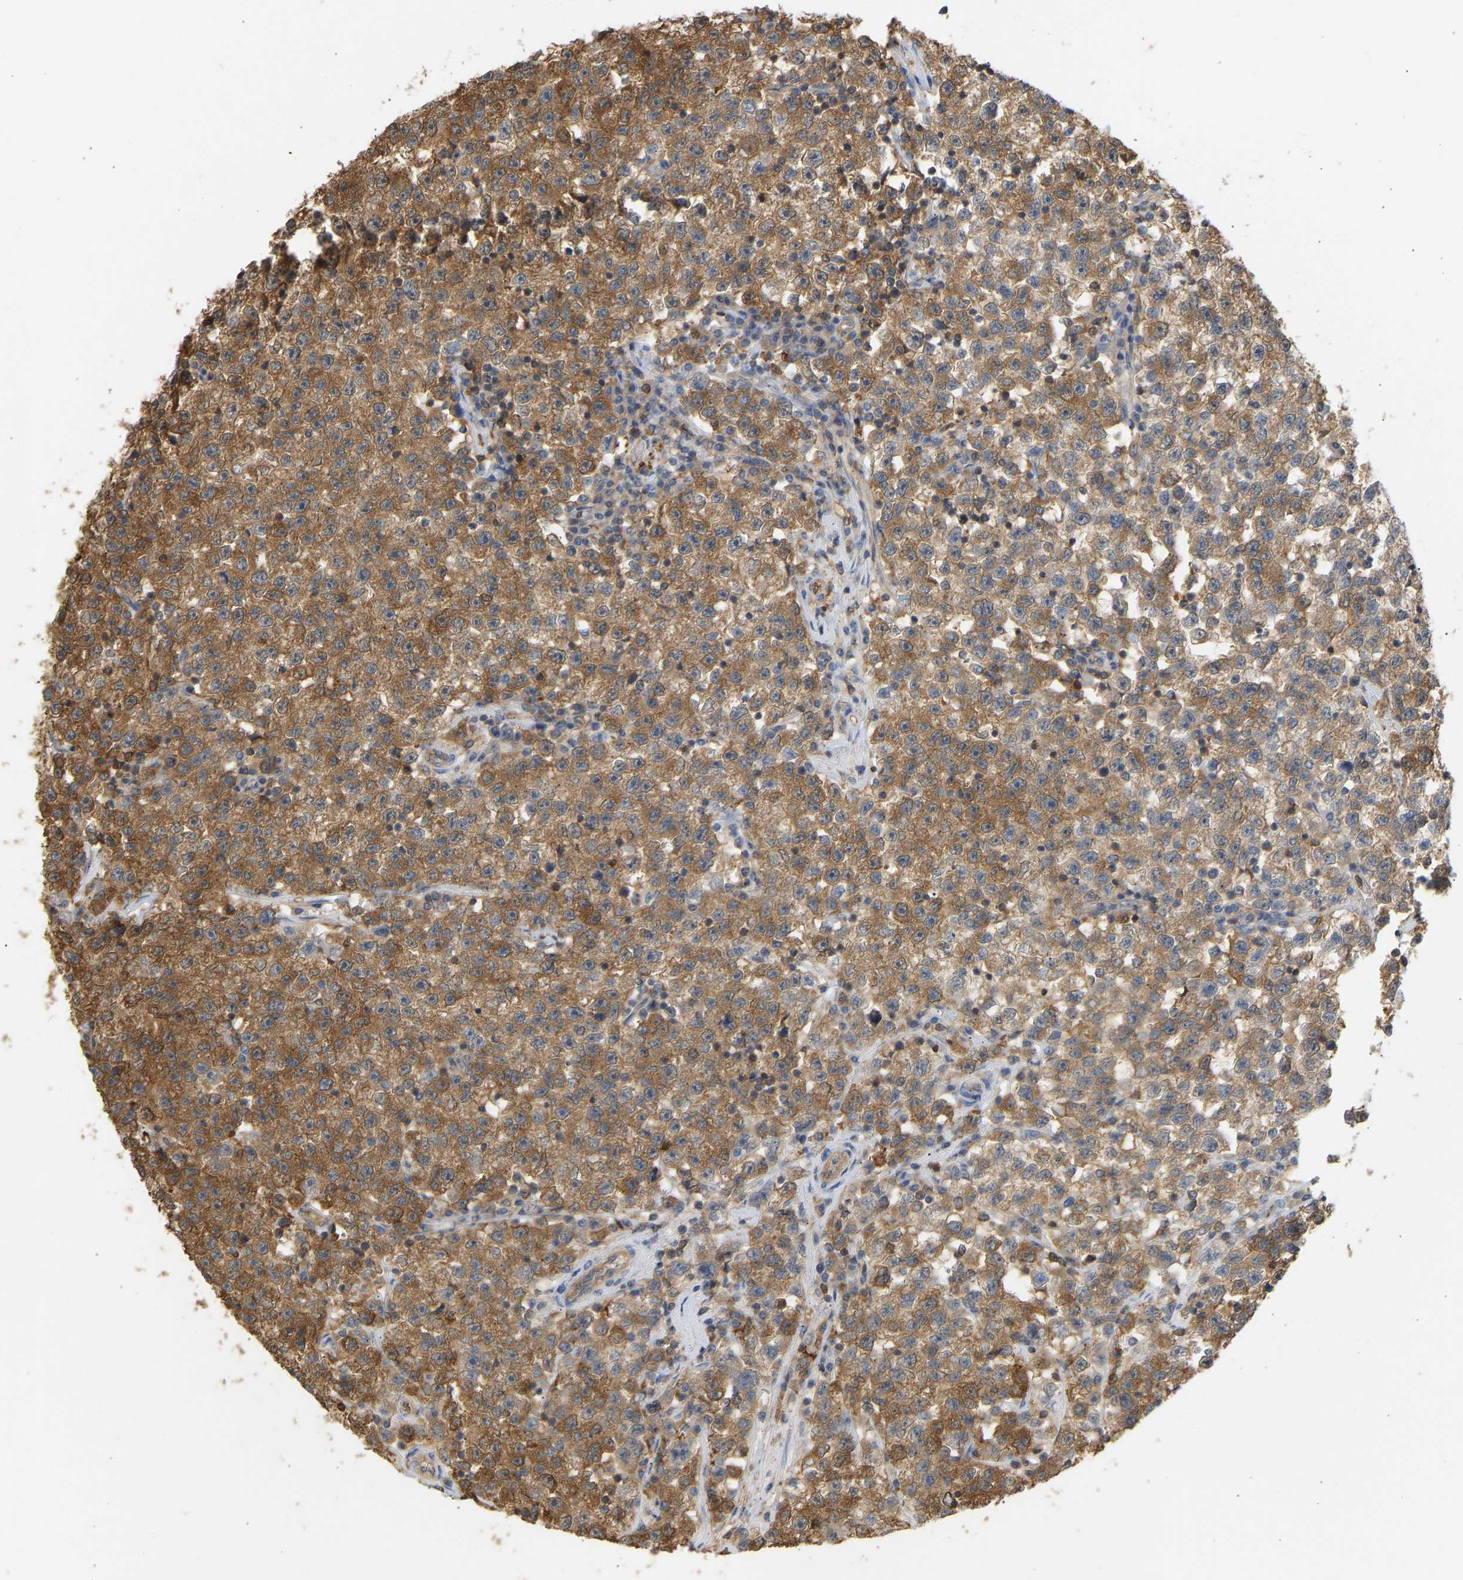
{"staining": {"intensity": "moderate", "quantity": ">75%", "location": "cytoplasmic/membranous"}, "tissue": "testis cancer", "cell_type": "Tumor cells", "image_type": "cancer", "snomed": [{"axis": "morphology", "description": "Seminoma, NOS"}, {"axis": "topography", "description": "Testis"}], "caption": "The micrograph demonstrates a brown stain indicating the presence of a protein in the cytoplasmic/membranous of tumor cells in testis cancer. (DAB IHC, brown staining for protein, blue staining for nuclei).", "gene": "ENO1", "patient": {"sex": "male", "age": 22}}